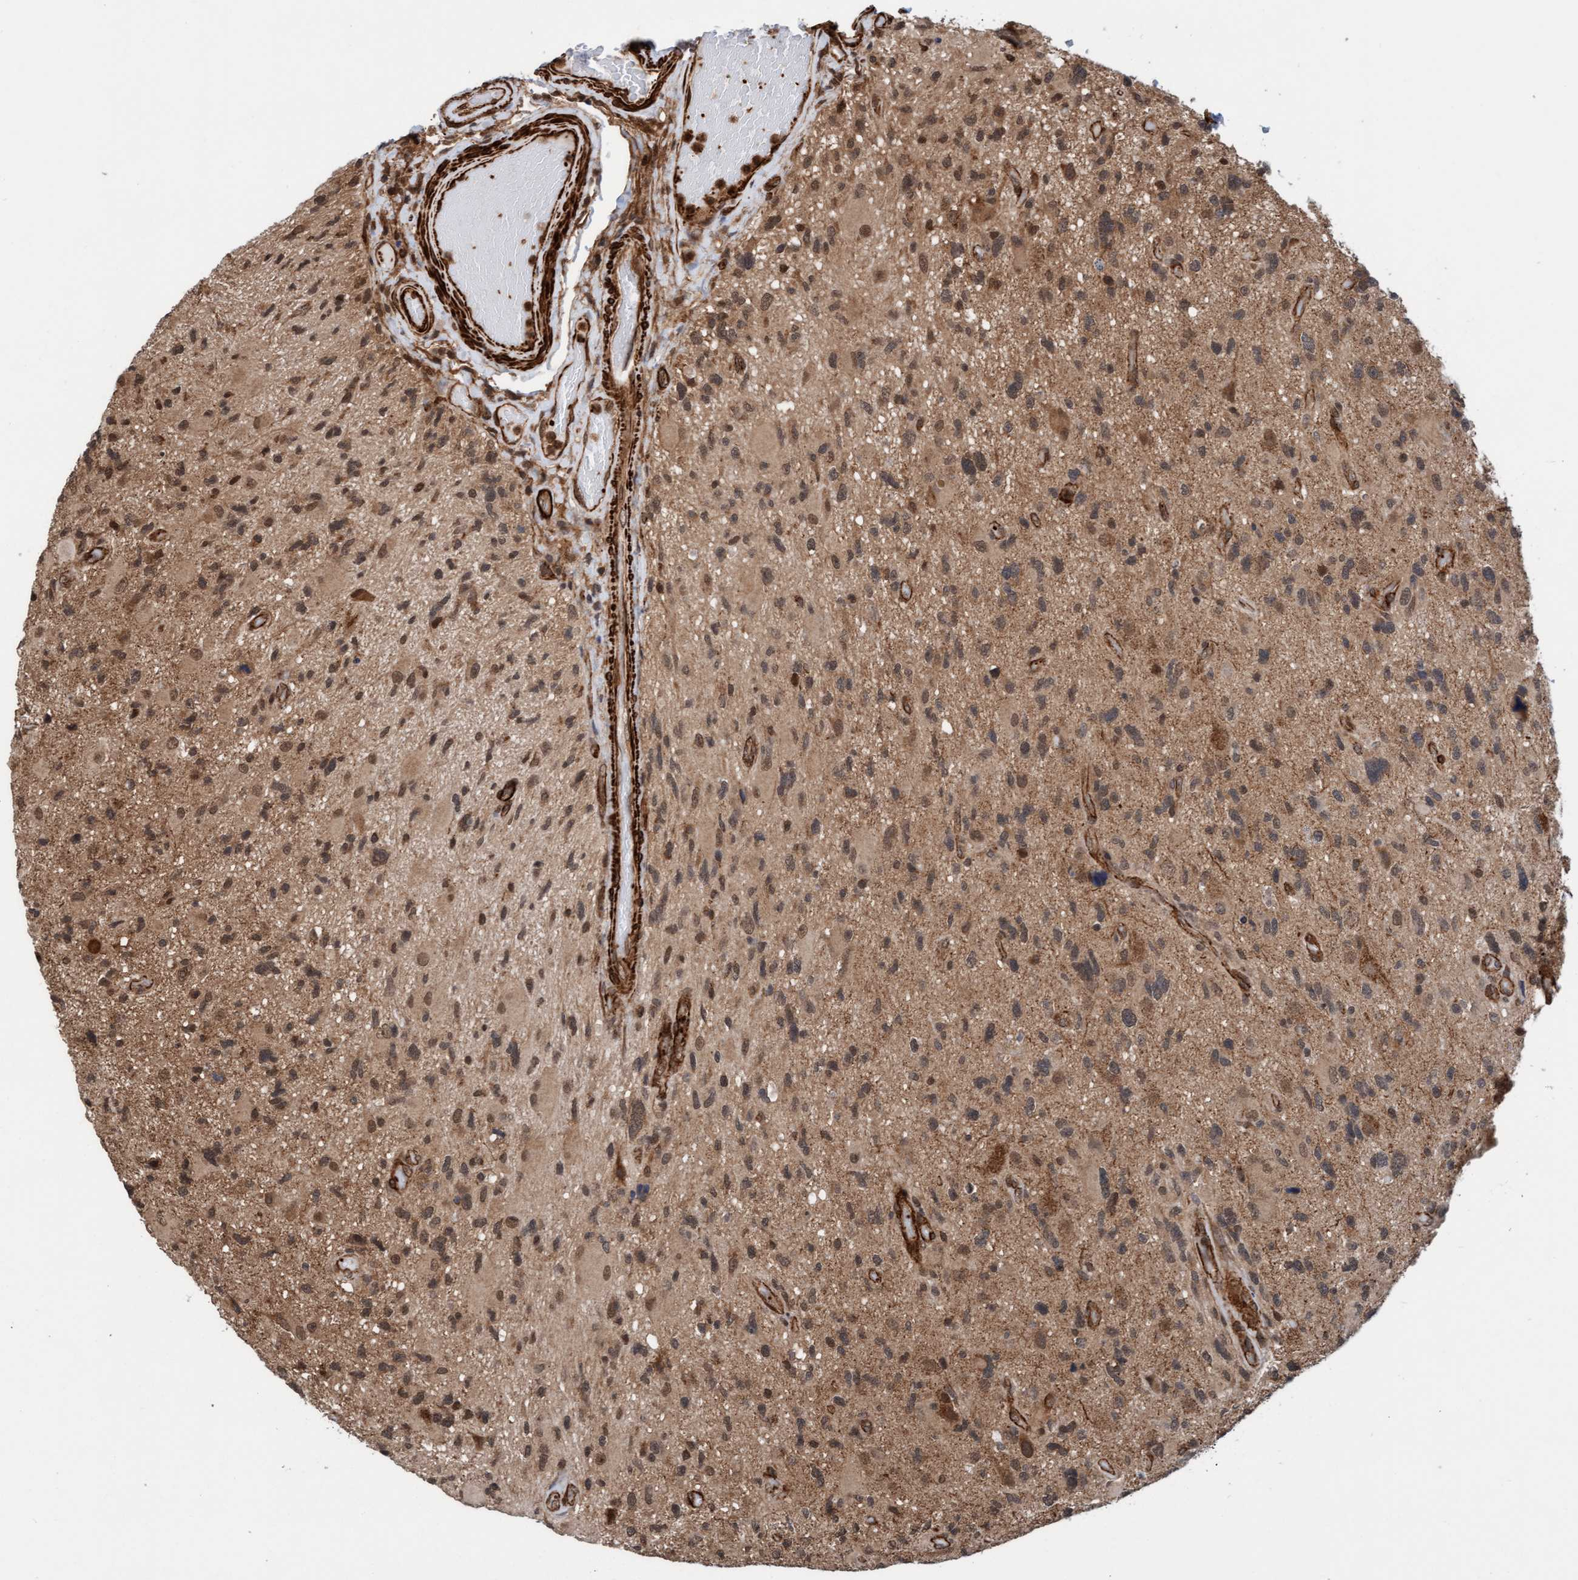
{"staining": {"intensity": "moderate", "quantity": "25%-75%", "location": "cytoplasmic/membranous,nuclear"}, "tissue": "glioma", "cell_type": "Tumor cells", "image_type": "cancer", "snomed": [{"axis": "morphology", "description": "Glioma, malignant, High grade"}, {"axis": "topography", "description": "Brain"}], "caption": "Immunohistochemical staining of malignant glioma (high-grade) reveals moderate cytoplasmic/membranous and nuclear protein positivity in about 25%-75% of tumor cells.", "gene": "STXBP4", "patient": {"sex": "male", "age": 33}}